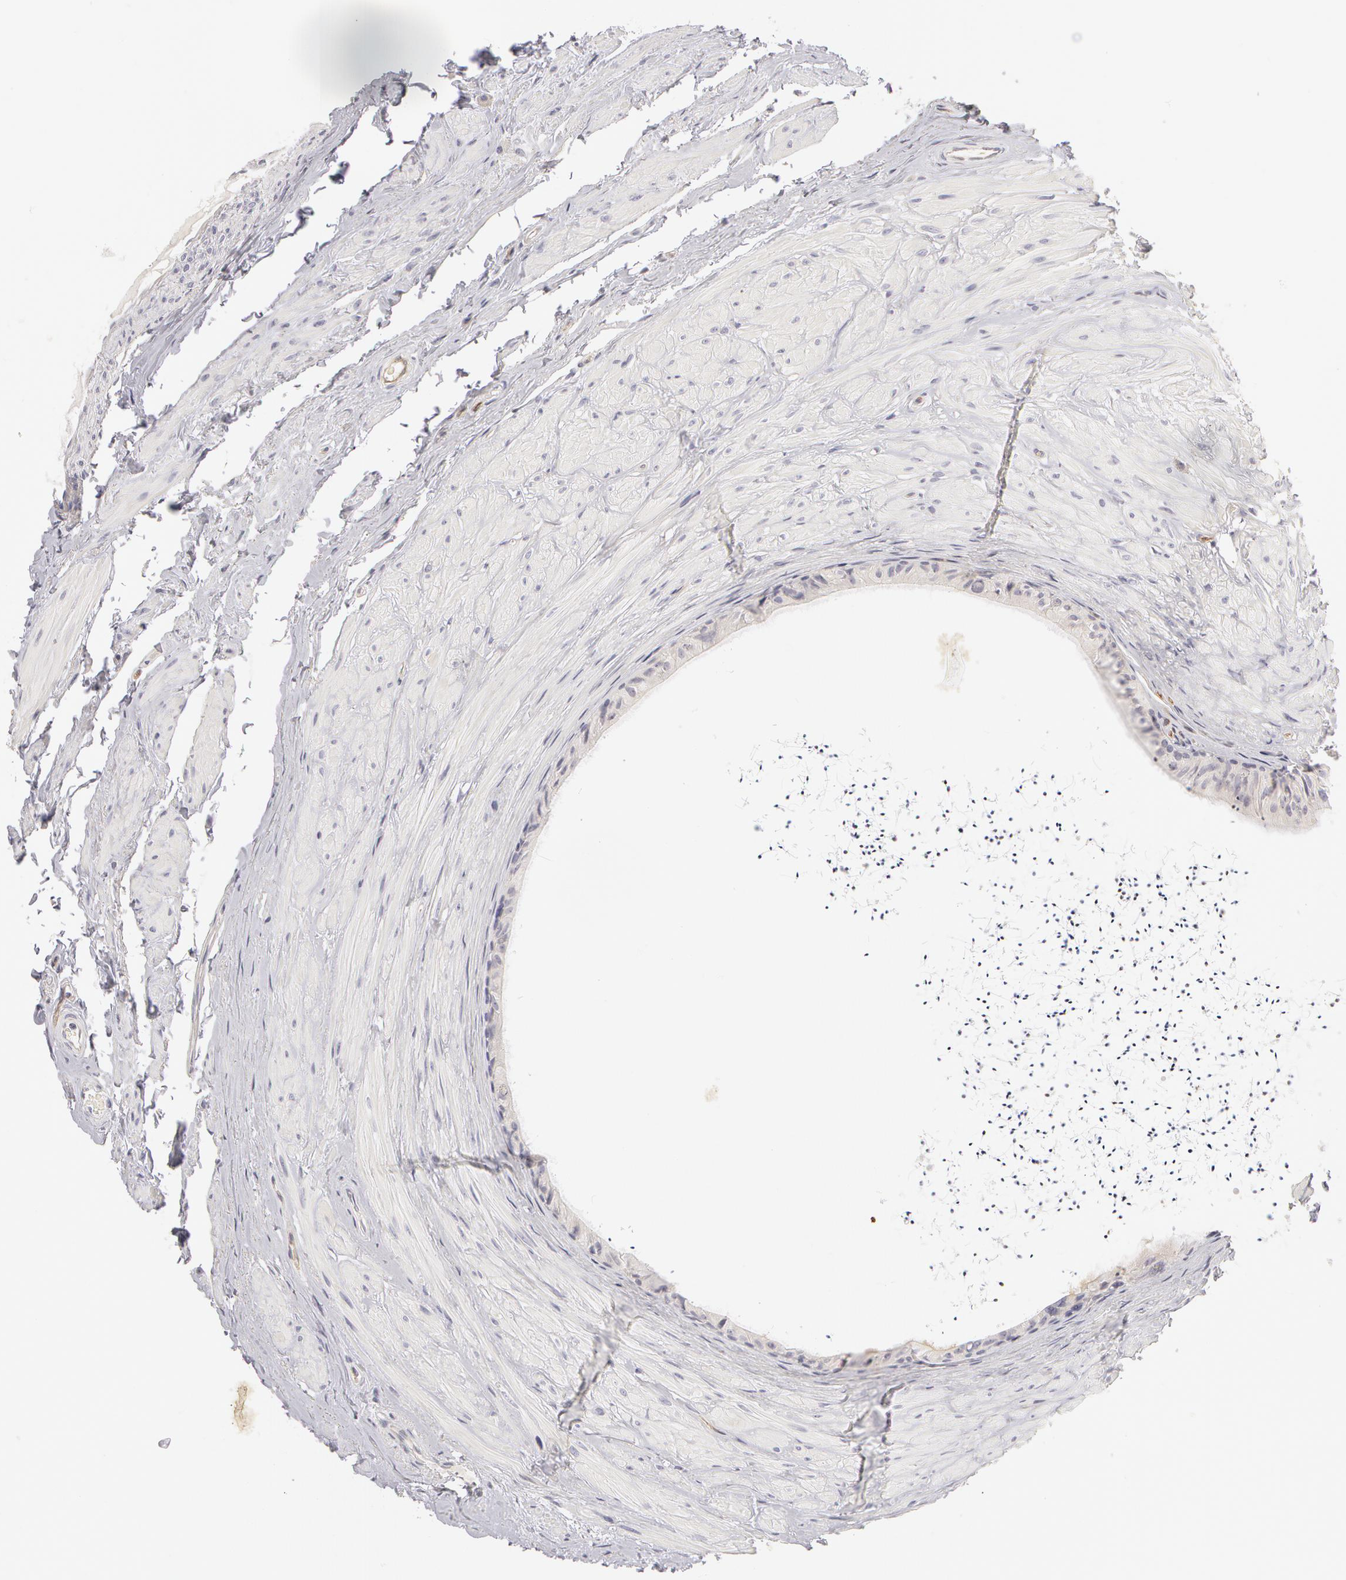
{"staining": {"intensity": "negative", "quantity": "none", "location": "none"}, "tissue": "epididymis", "cell_type": "Glandular cells", "image_type": "normal", "snomed": [{"axis": "morphology", "description": "Normal tissue, NOS"}, {"axis": "topography", "description": "Epididymis"}], "caption": "The IHC micrograph has no significant positivity in glandular cells of epididymis. The staining is performed using DAB brown chromogen with nuclei counter-stained in using hematoxylin.", "gene": "ABCB1", "patient": {"sex": "male", "age": 77}}